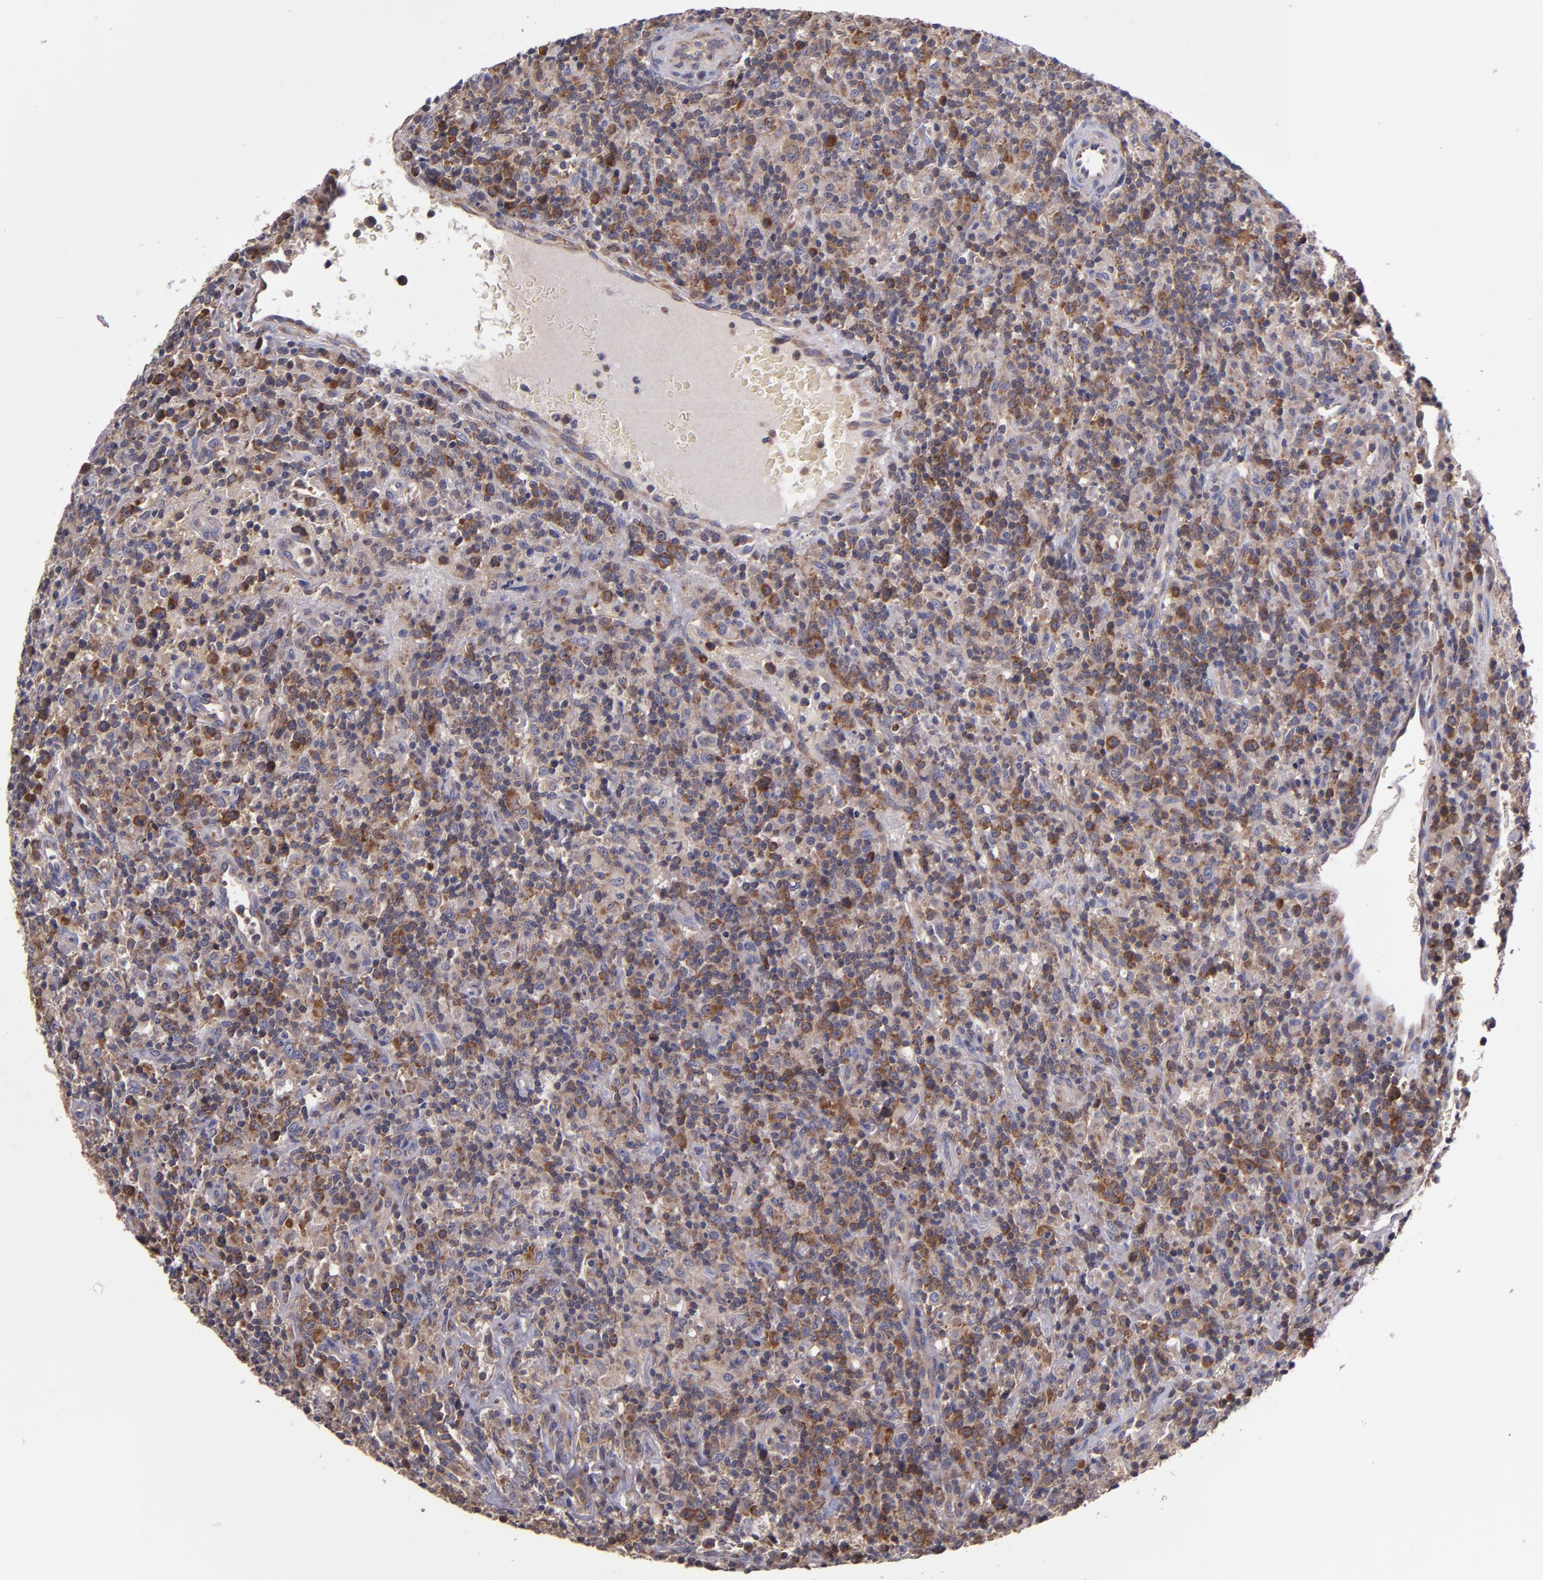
{"staining": {"intensity": "moderate", "quantity": "25%-75%", "location": "cytoplasmic/membranous"}, "tissue": "lymphoma", "cell_type": "Tumor cells", "image_type": "cancer", "snomed": [{"axis": "morphology", "description": "Hodgkin's disease, NOS"}, {"axis": "topography", "description": "Lymph node"}], "caption": "IHC (DAB) staining of Hodgkin's disease demonstrates moderate cytoplasmic/membranous protein staining in approximately 25%-75% of tumor cells.", "gene": "EIF4ENIF1", "patient": {"sex": "male", "age": 65}}